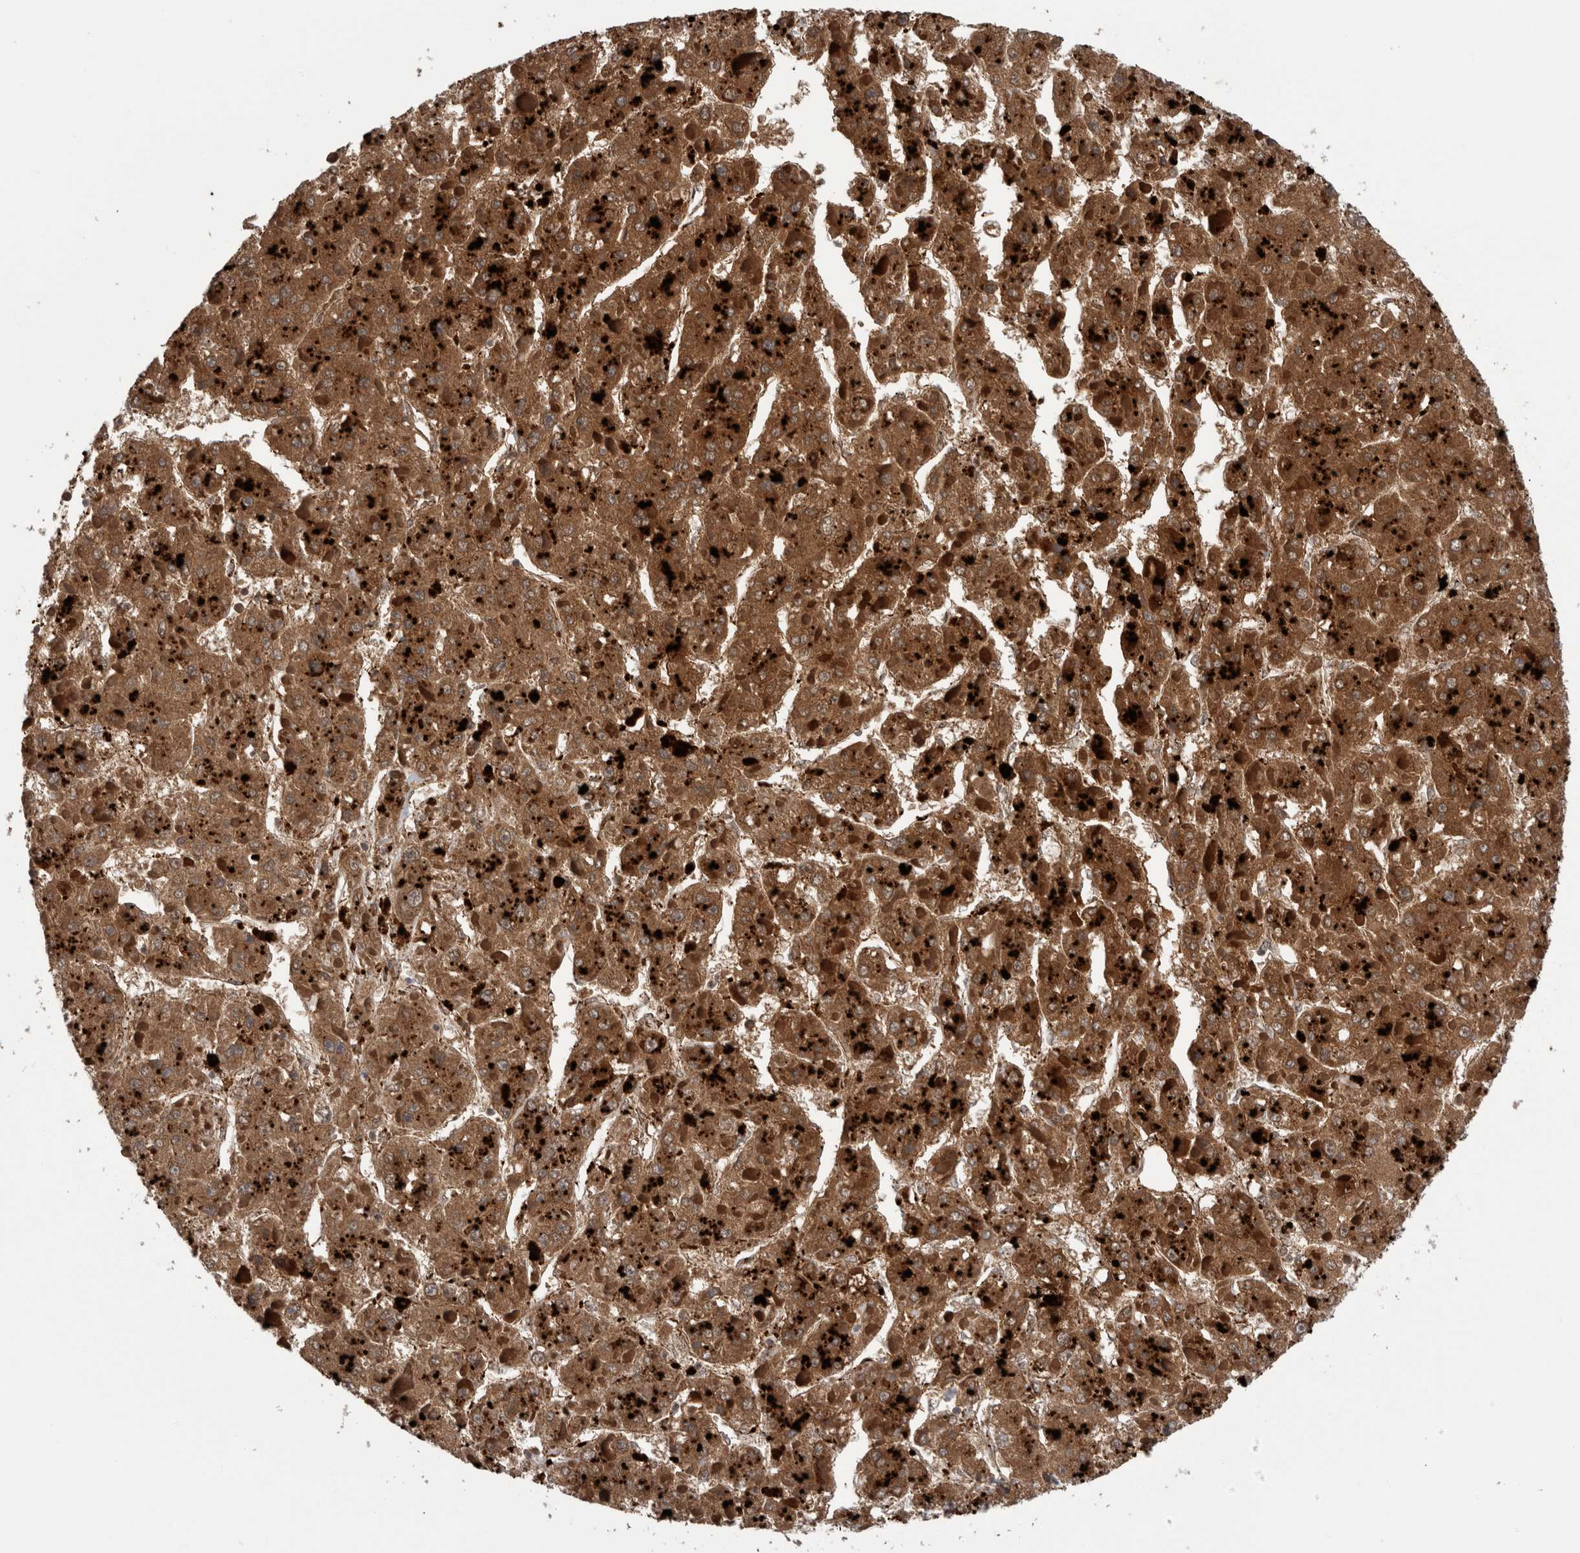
{"staining": {"intensity": "strong", "quantity": ">75%", "location": "cytoplasmic/membranous"}, "tissue": "liver cancer", "cell_type": "Tumor cells", "image_type": "cancer", "snomed": [{"axis": "morphology", "description": "Carcinoma, Hepatocellular, NOS"}, {"axis": "topography", "description": "Liver"}], "caption": "Hepatocellular carcinoma (liver) tissue shows strong cytoplasmic/membranous expression in about >75% of tumor cells, visualized by immunohistochemistry. The staining was performed using DAB, with brown indicating positive protein expression. Nuclei are stained blue with hematoxylin.", "gene": "CTSZ", "patient": {"sex": "female", "age": 73}}